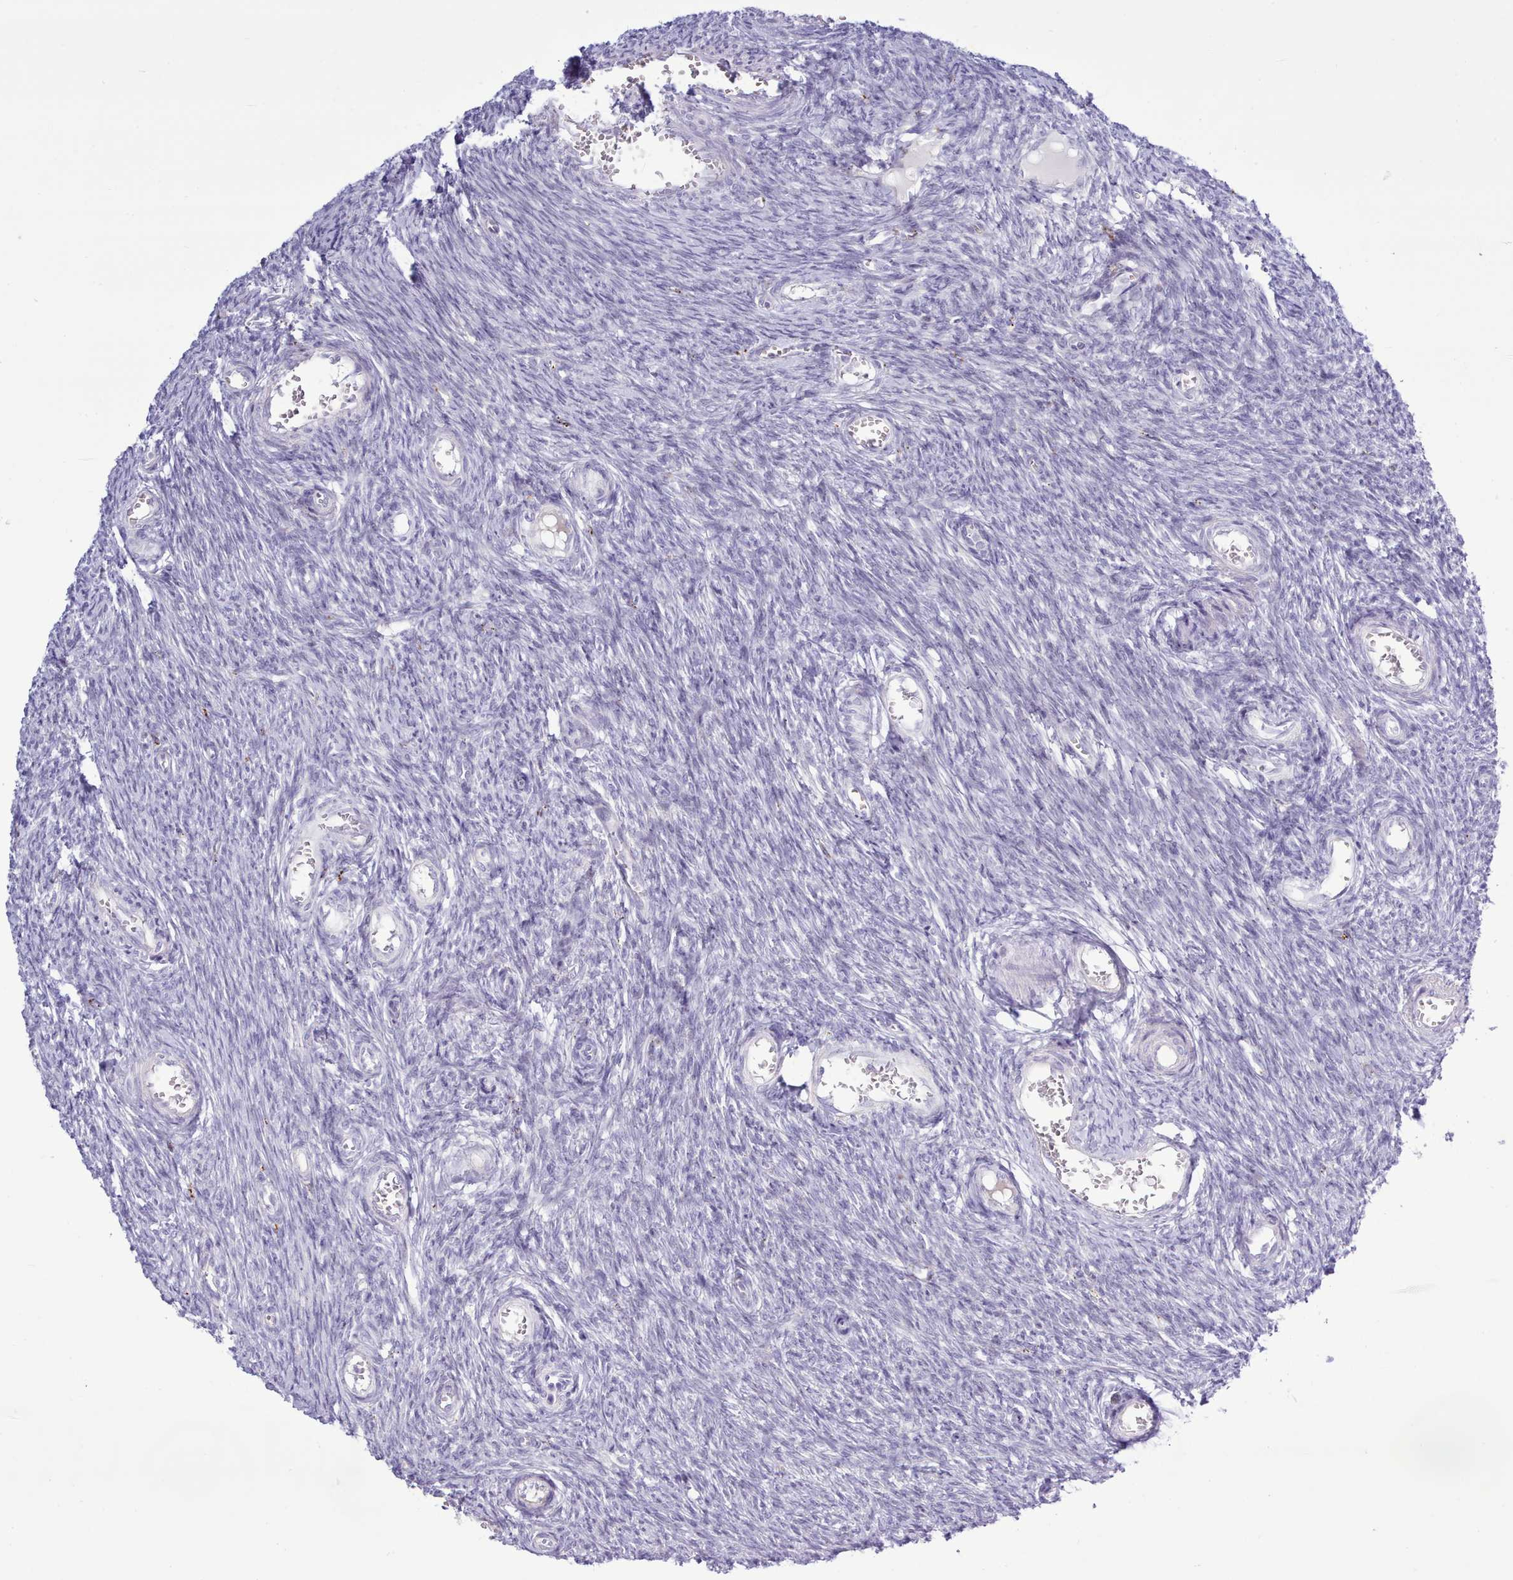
{"staining": {"intensity": "negative", "quantity": "none", "location": "none"}, "tissue": "ovary", "cell_type": "Ovarian stroma cells", "image_type": "normal", "snomed": [{"axis": "morphology", "description": "Normal tissue, NOS"}, {"axis": "topography", "description": "Ovary"}], "caption": "Ovary was stained to show a protein in brown. There is no significant staining in ovarian stroma cells. The staining is performed using DAB (3,3'-diaminobenzidine) brown chromogen with nuclei counter-stained in using hematoxylin.", "gene": "SRD5A1", "patient": {"sex": "female", "age": 44}}